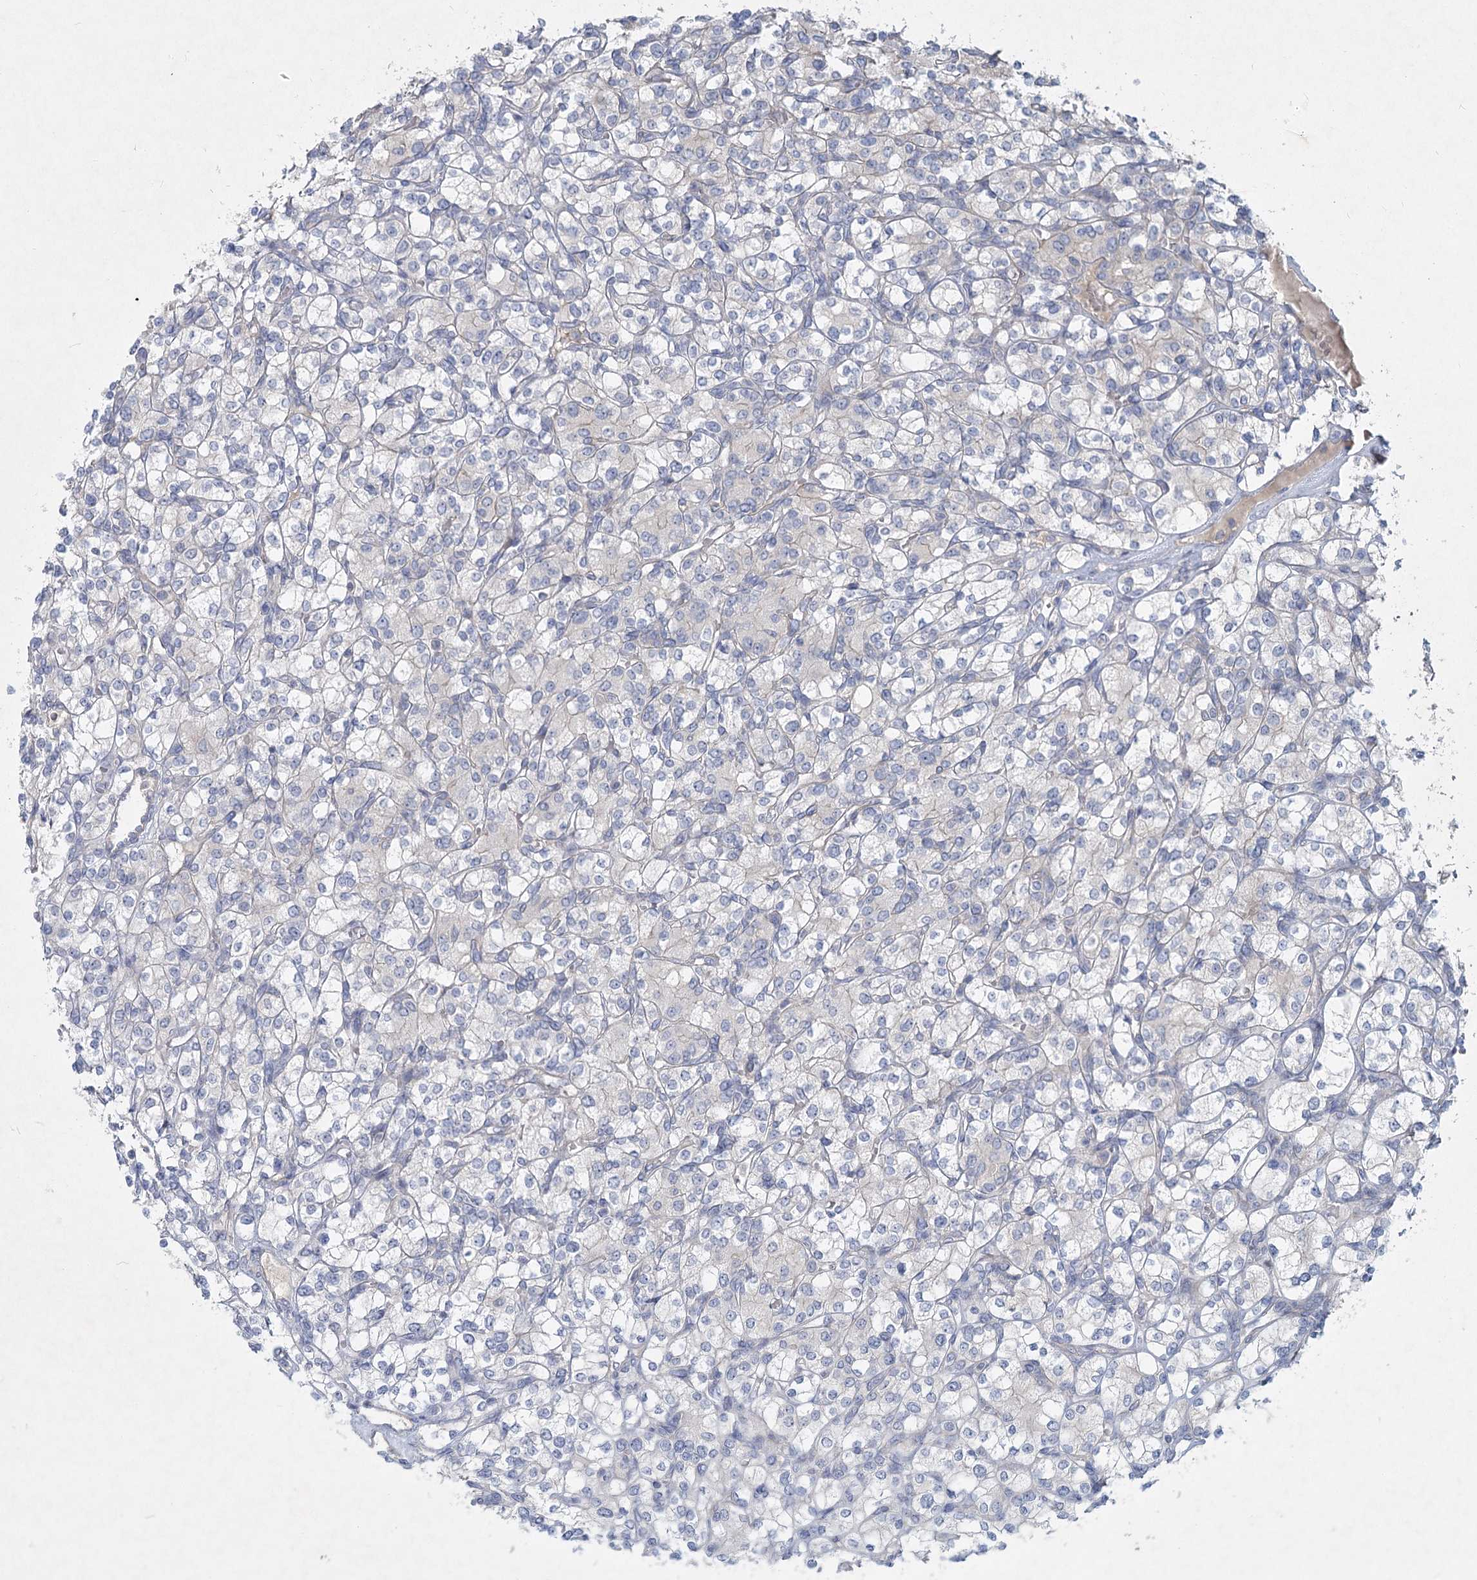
{"staining": {"intensity": "negative", "quantity": "none", "location": "none"}, "tissue": "renal cancer", "cell_type": "Tumor cells", "image_type": "cancer", "snomed": [{"axis": "morphology", "description": "Adenocarcinoma, NOS"}, {"axis": "topography", "description": "Kidney"}], "caption": "A high-resolution photomicrograph shows immunohistochemistry staining of adenocarcinoma (renal), which reveals no significant positivity in tumor cells. Nuclei are stained in blue.", "gene": "DNMBP", "patient": {"sex": "male", "age": 77}}